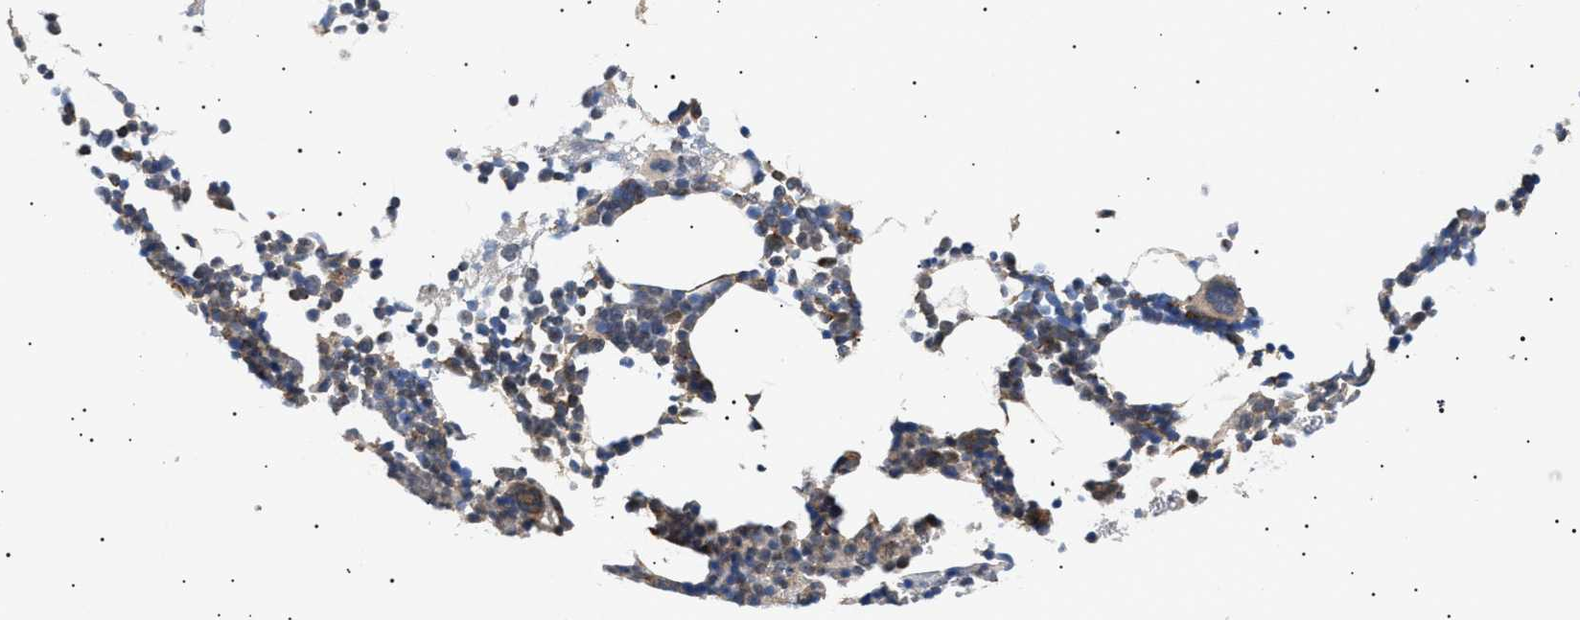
{"staining": {"intensity": "weak", "quantity": "<25%", "location": "cytoplasmic/membranous"}, "tissue": "bone marrow", "cell_type": "Hematopoietic cells", "image_type": "normal", "snomed": [{"axis": "morphology", "description": "Normal tissue, NOS"}, {"axis": "morphology", "description": "Inflammation, NOS"}, {"axis": "topography", "description": "Bone marrow"}], "caption": "IHC of unremarkable human bone marrow shows no expression in hematopoietic cells.", "gene": "SIRT5", "patient": {"sex": "female", "age": 67}}